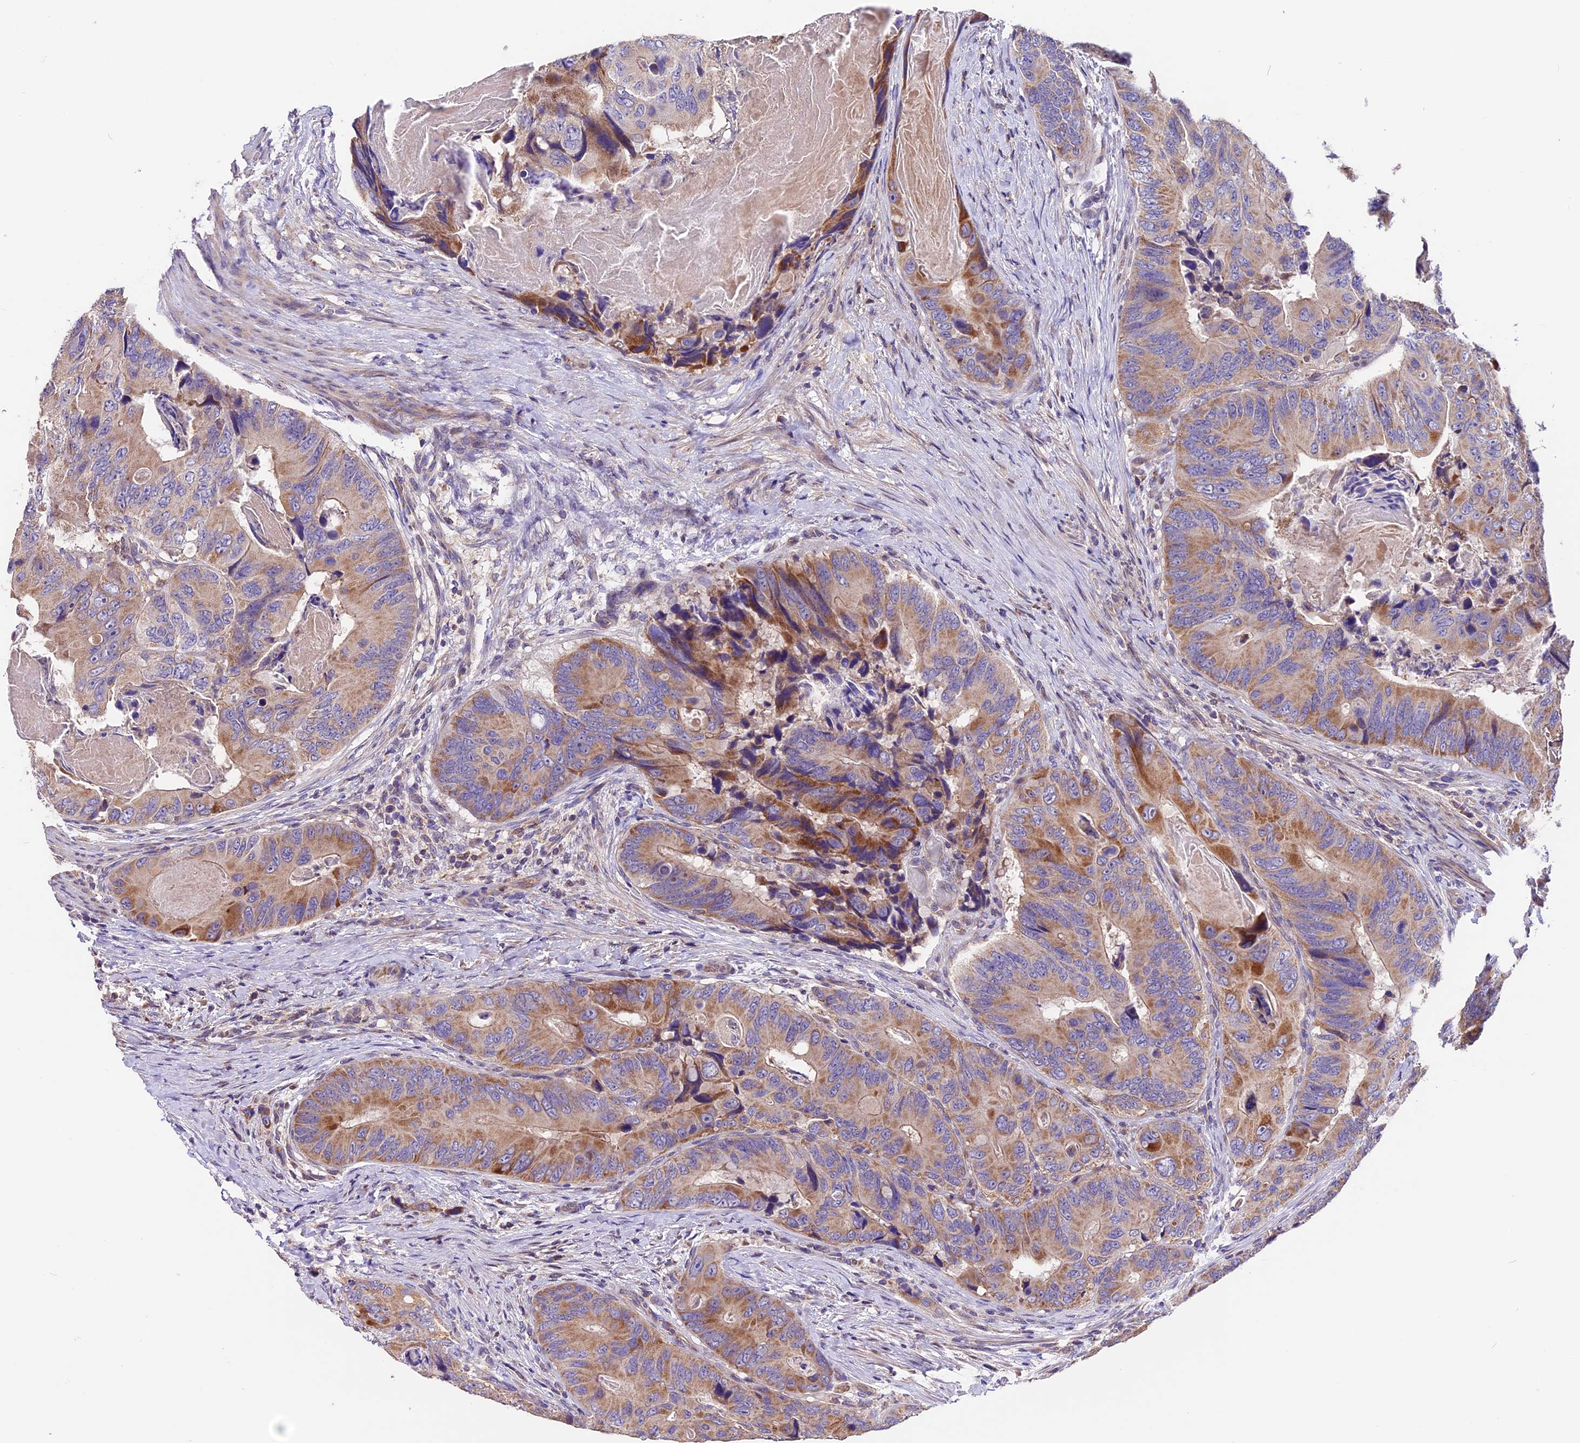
{"staining": {"intensity": "moderate", "quantity": "25%-75%", "location": "cytoplasmic/membranous"}, "tissue": "colorectal cancer", "cell_type": "Tumor cells", "image_type": "cancer", "snomed": [{"axis": "morphology", "description": "Adenocarcinoma, NOS"}, {"axis": "topography", "description": "Colon"}], "caption": "Immunohistochemistry of colorectal cancer (adenocarcinoma) displays medium levels of moderate cytoplasmic/membranous positivity in approximately 25%-75% of tumor cells. The protein of interest is shown in brown color, while the nuclei are stained blue.", "gene": "DDX28", "patient": {"sex": "male", "age": 84}}